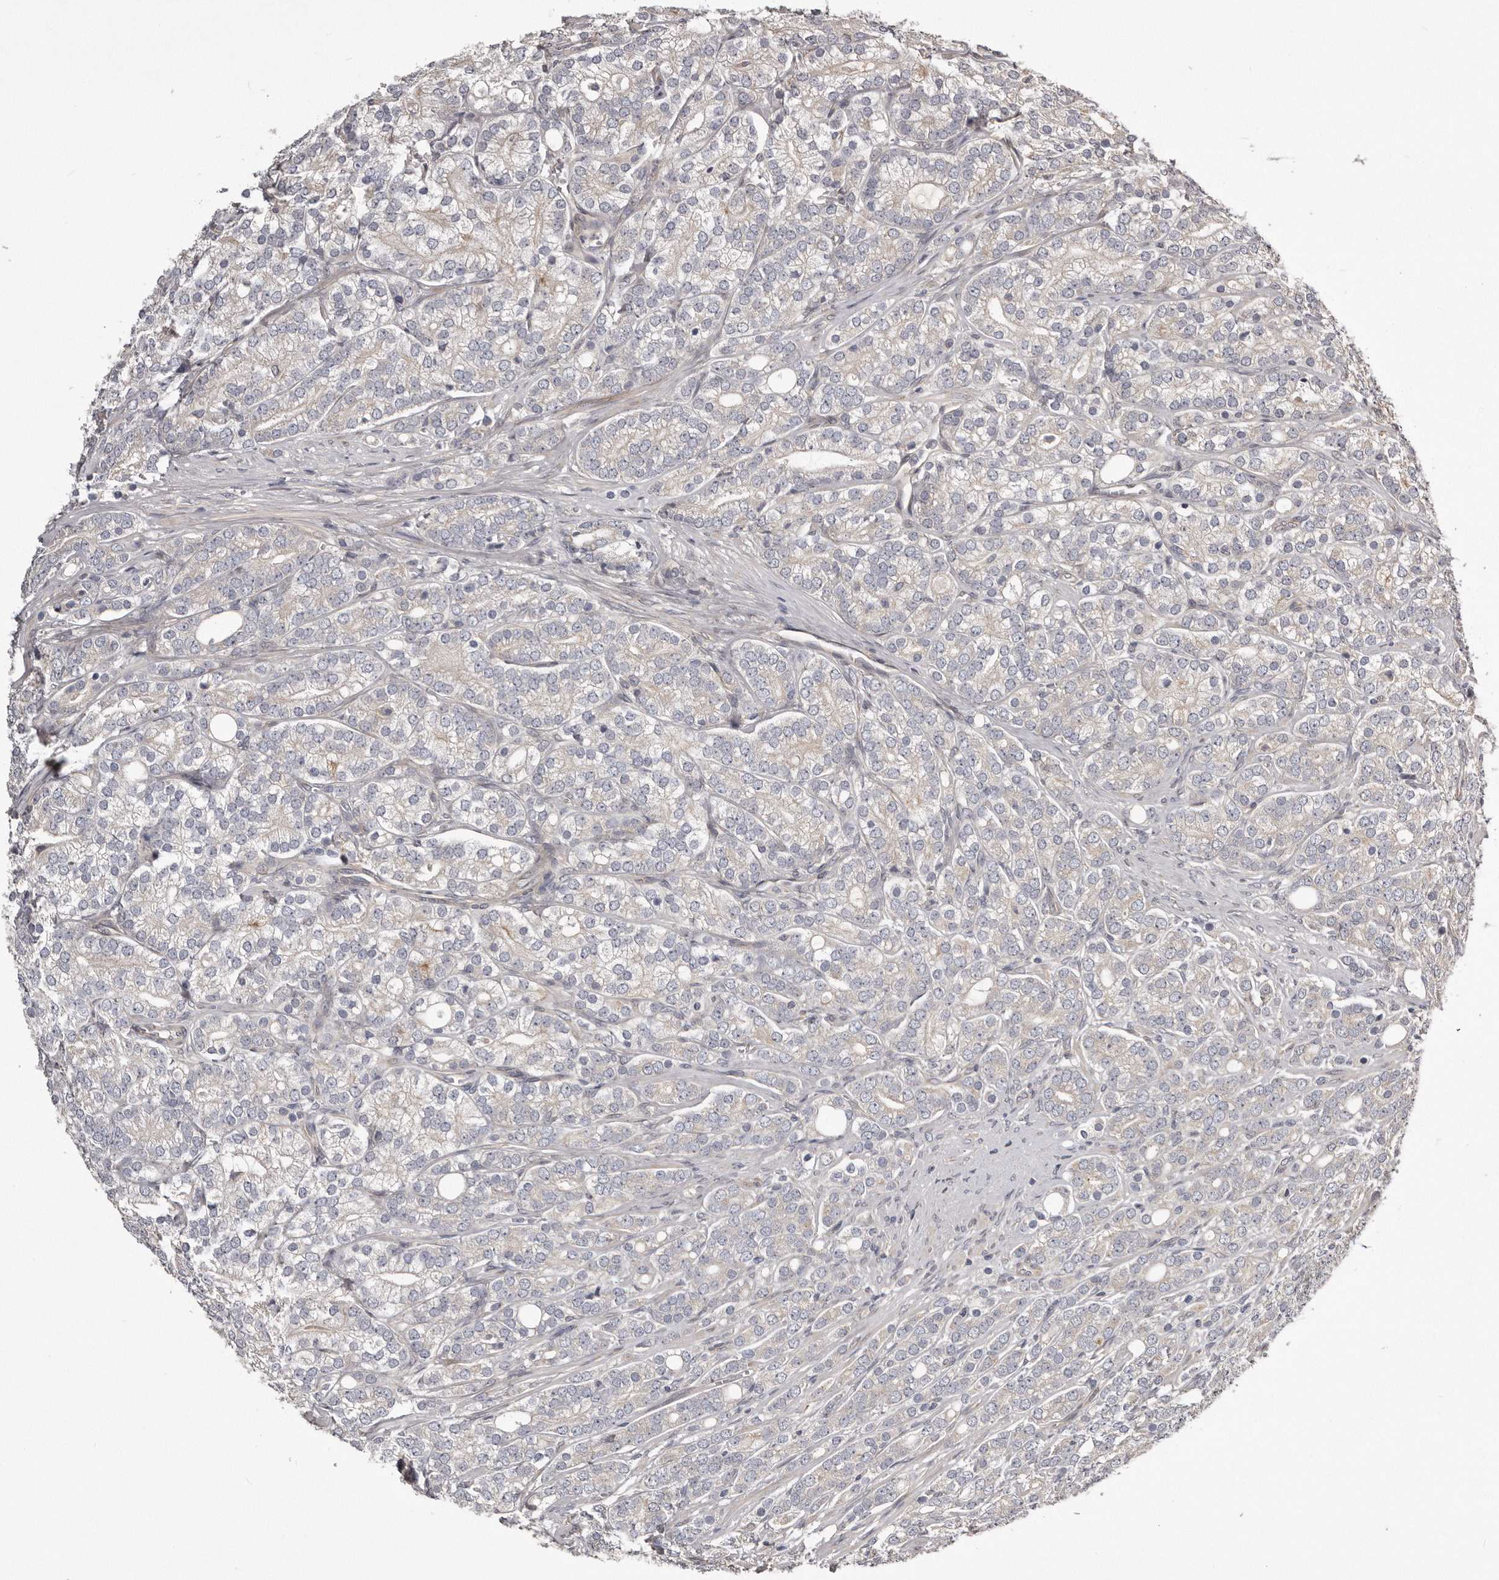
{"staining": {"intensity": "negative", "quantity": "none", "location": "none"}, "tissue": "prostate cancer", "cell_type": "Tumor cells", "image_type": "cancer", "snomed": [{"axis": "morphology", "description": "Adenocarcinoma, High grade"}, {"axis": "topography", "description": "Prostate"}], "caption": "High-grade adenocarcinoma (prostate) stained for a protein using immunohistochemistry exhibits no expression tumor cells.", "gene": "ARMCX1", "patient": {"sex": "male", "age": 57}}